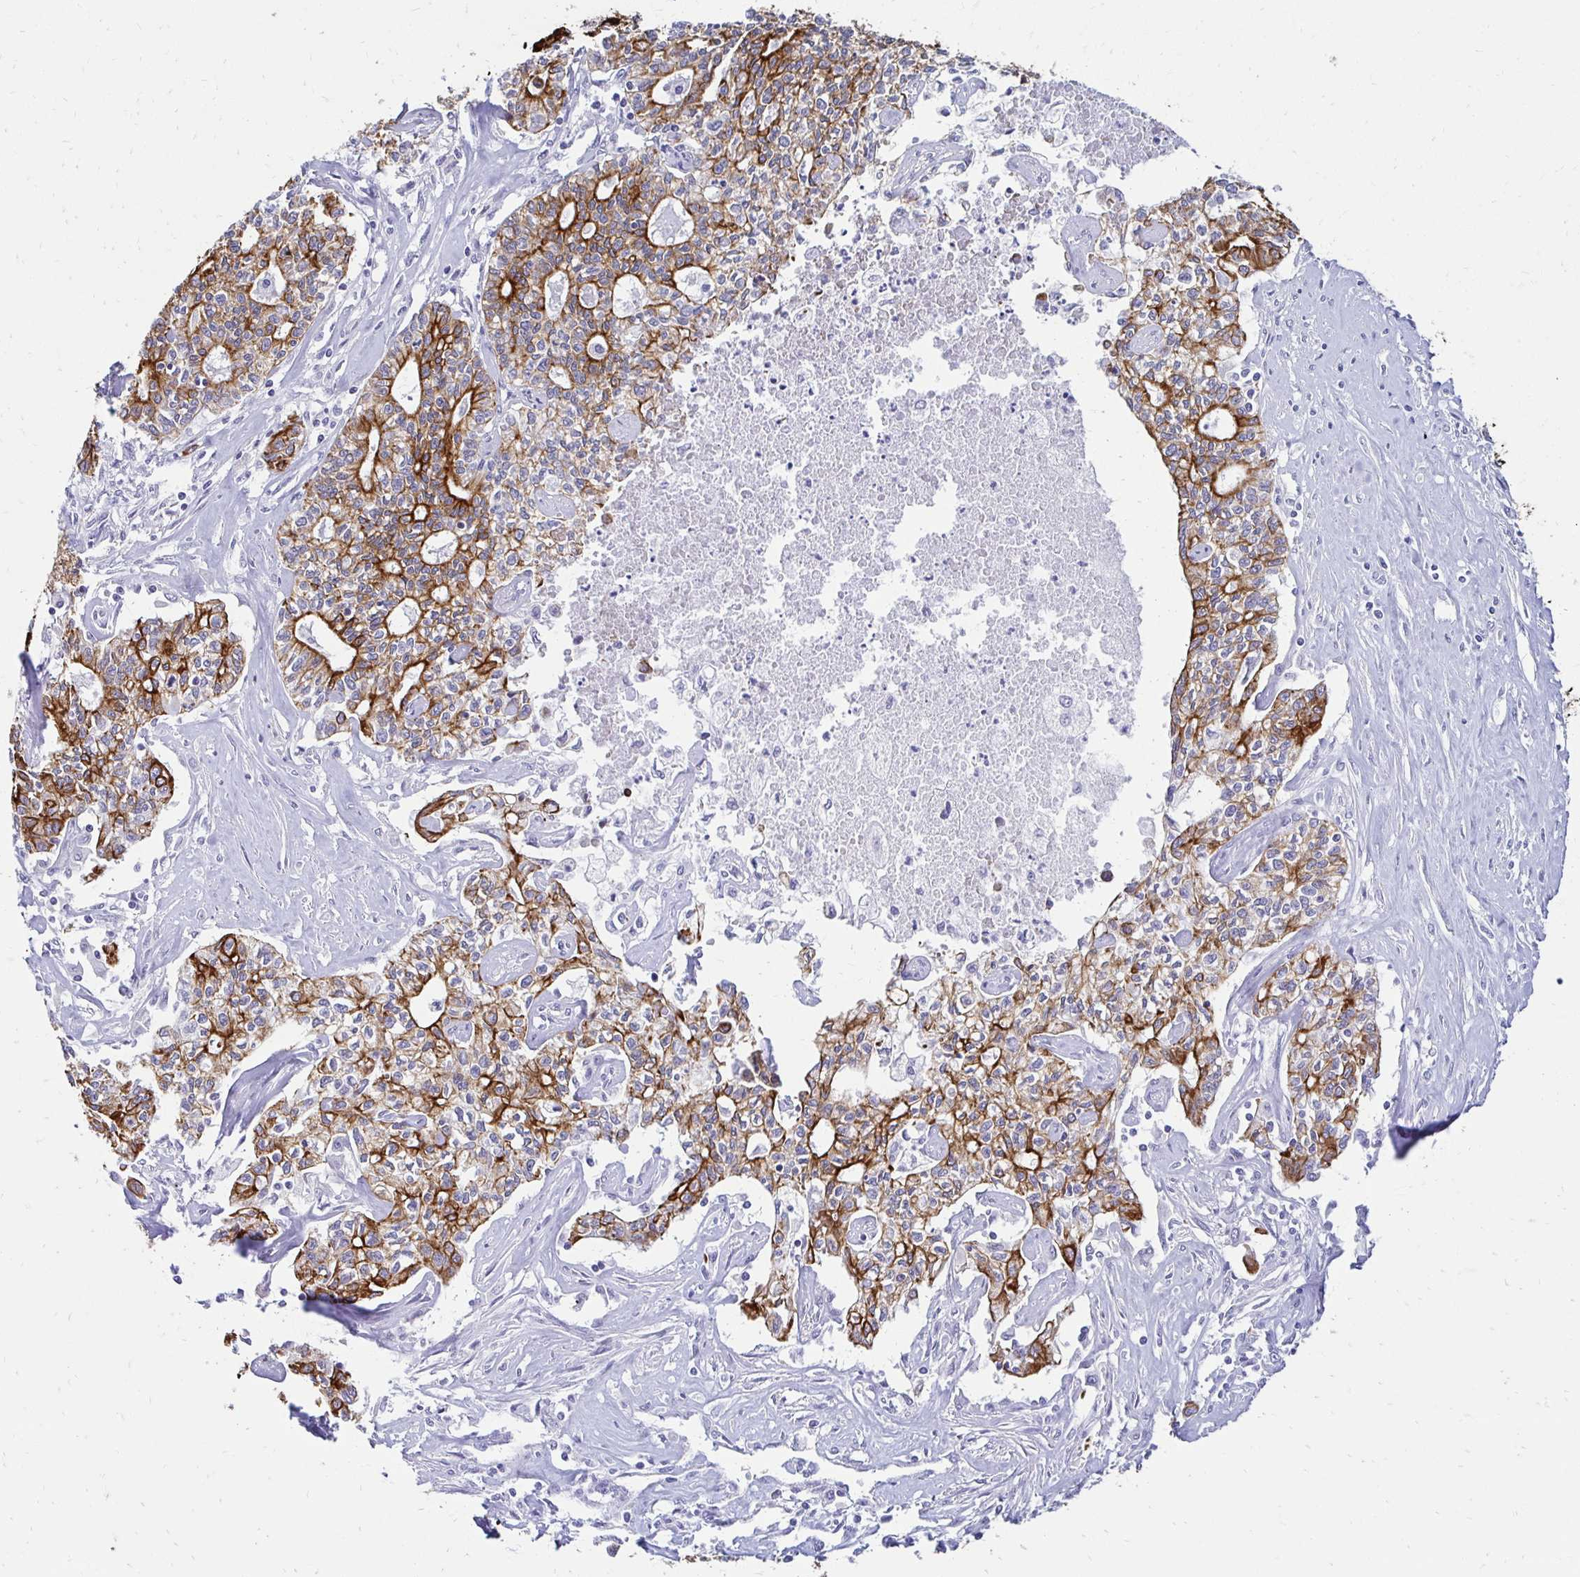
{"staining": {"intensity": "strong", "quantity": "25%-75%", "location": "cytoplasmic/membranous"}, "tissue": "liver cancer", "cell_type": "Tumor cells", "image_type": "cancer", "snomed": [{"axis": "morphology", "description": "Cholangiocarcinoma"}, {"axis": "topography", "description": "Liver"}], "caption": "This histopathology image reveals liver cancer stained with IHC to label a protein in brown. The cytoplasmic/membranous of tumor cells show strong positivity for the protein. Nuclei are counter-stained blue.", "gene": "C1QTNF2", "patient": {"sex": "female", "age": 61}}